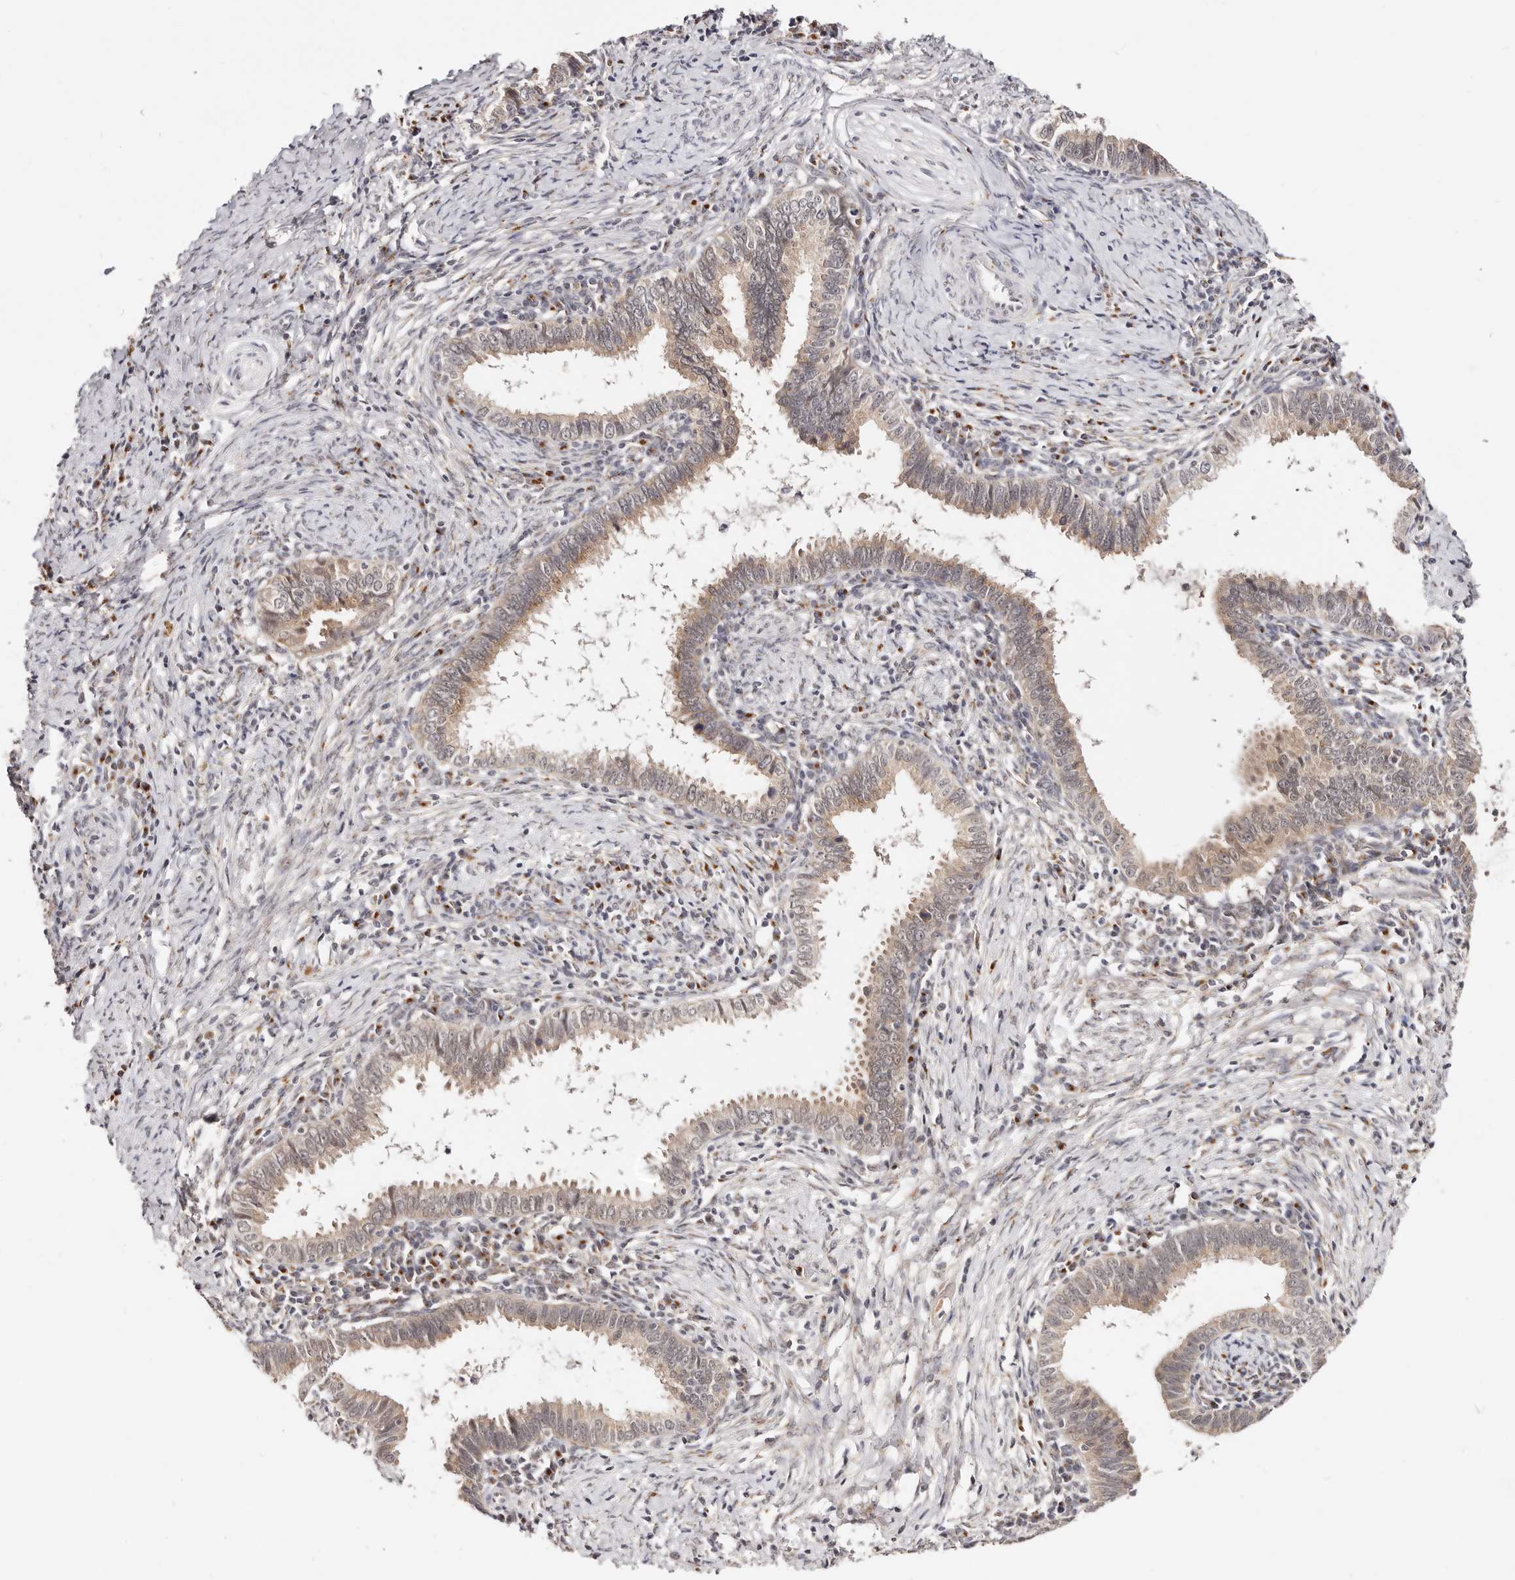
{"staining": {"intensity": "moderate", "quantity": ">75%", "location": "cytoplasmic/membranous"}, "tissue": "cervical cancer", "cell_type": "Tumor cells", "image_type": "cancer", "snomed": [{"axis": "morphology", "description": "Adenocarcinoma, NOS"}, {"axis": "topography", "description": "Cervix"}], "caption": "IHC photomicrograph of human cervical adenocarcinoma stained for a protein (brown), which demonstrates medium levels of moderate cytoplasmic/membranous positivity in about >75% of tumor cells.", "gene": "VIPAS39", "patient": {"sex": "female", "age": 36}}